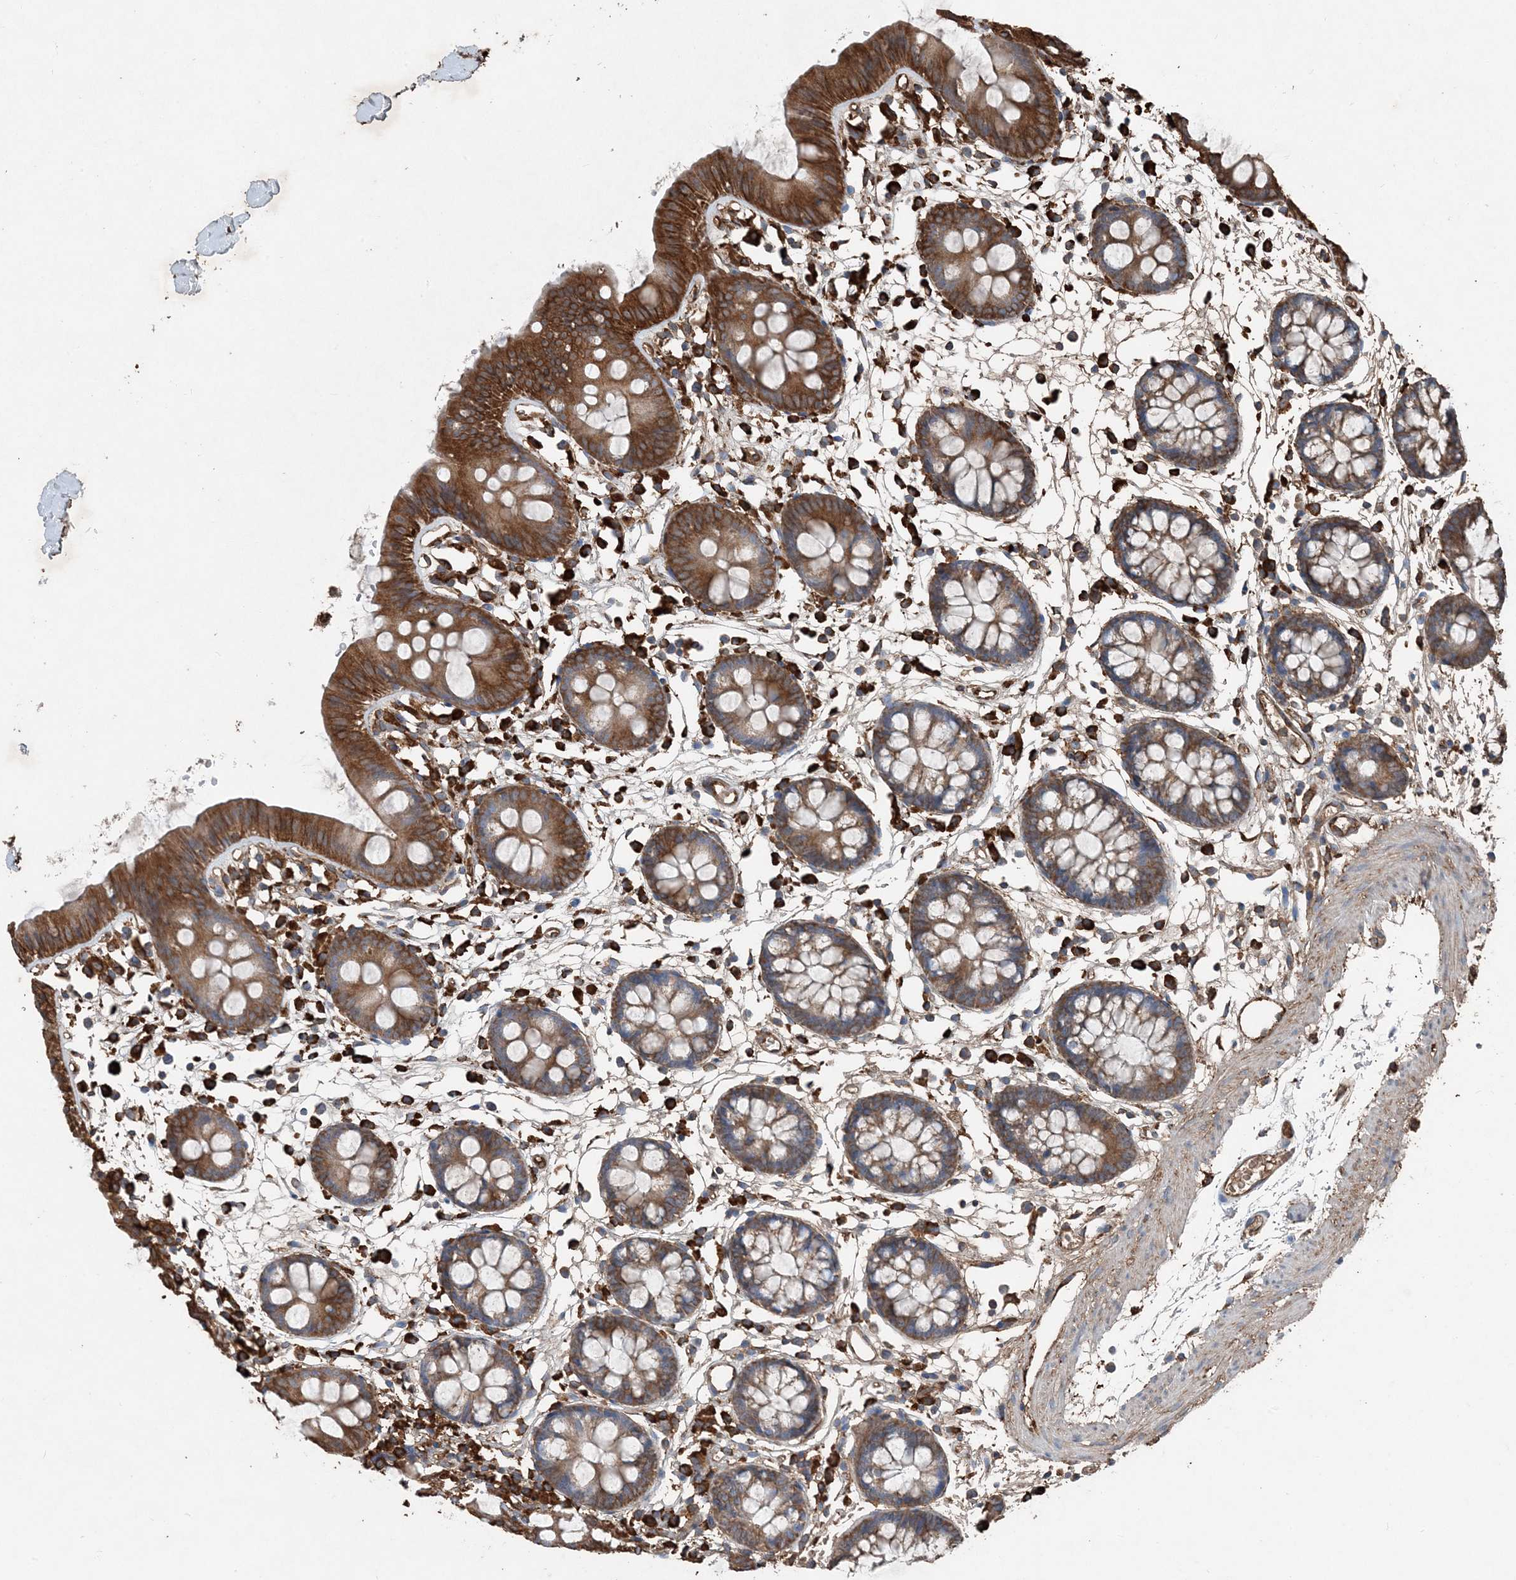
{"staining": {"intensity": "strong", "quantity": ">75%", "location": "cytoplasmic/membranous"}, "tissue": "colon", "cell_type": "Endothelial cells", "image_type": "normal", "snomed": [{"axis": "morphology", "description": "Normal tissue, NOS"}, {"axis": "topography", "description": "Colon"}], "caption": "An IHC histopathology image of unremarkable tissue is shown. Protein staining in brown shows strong cytoplasmic/membranous positivity in colon within endothelial cells. The protein of interest is stained brown, and the nuclei are stained in blue (DAB (3,3'-diaminobenzidine) IHC with brightfield microscopy, high magnification).", "gene": "PDIA6", "patient": {"sex": "male", "age": 56}}